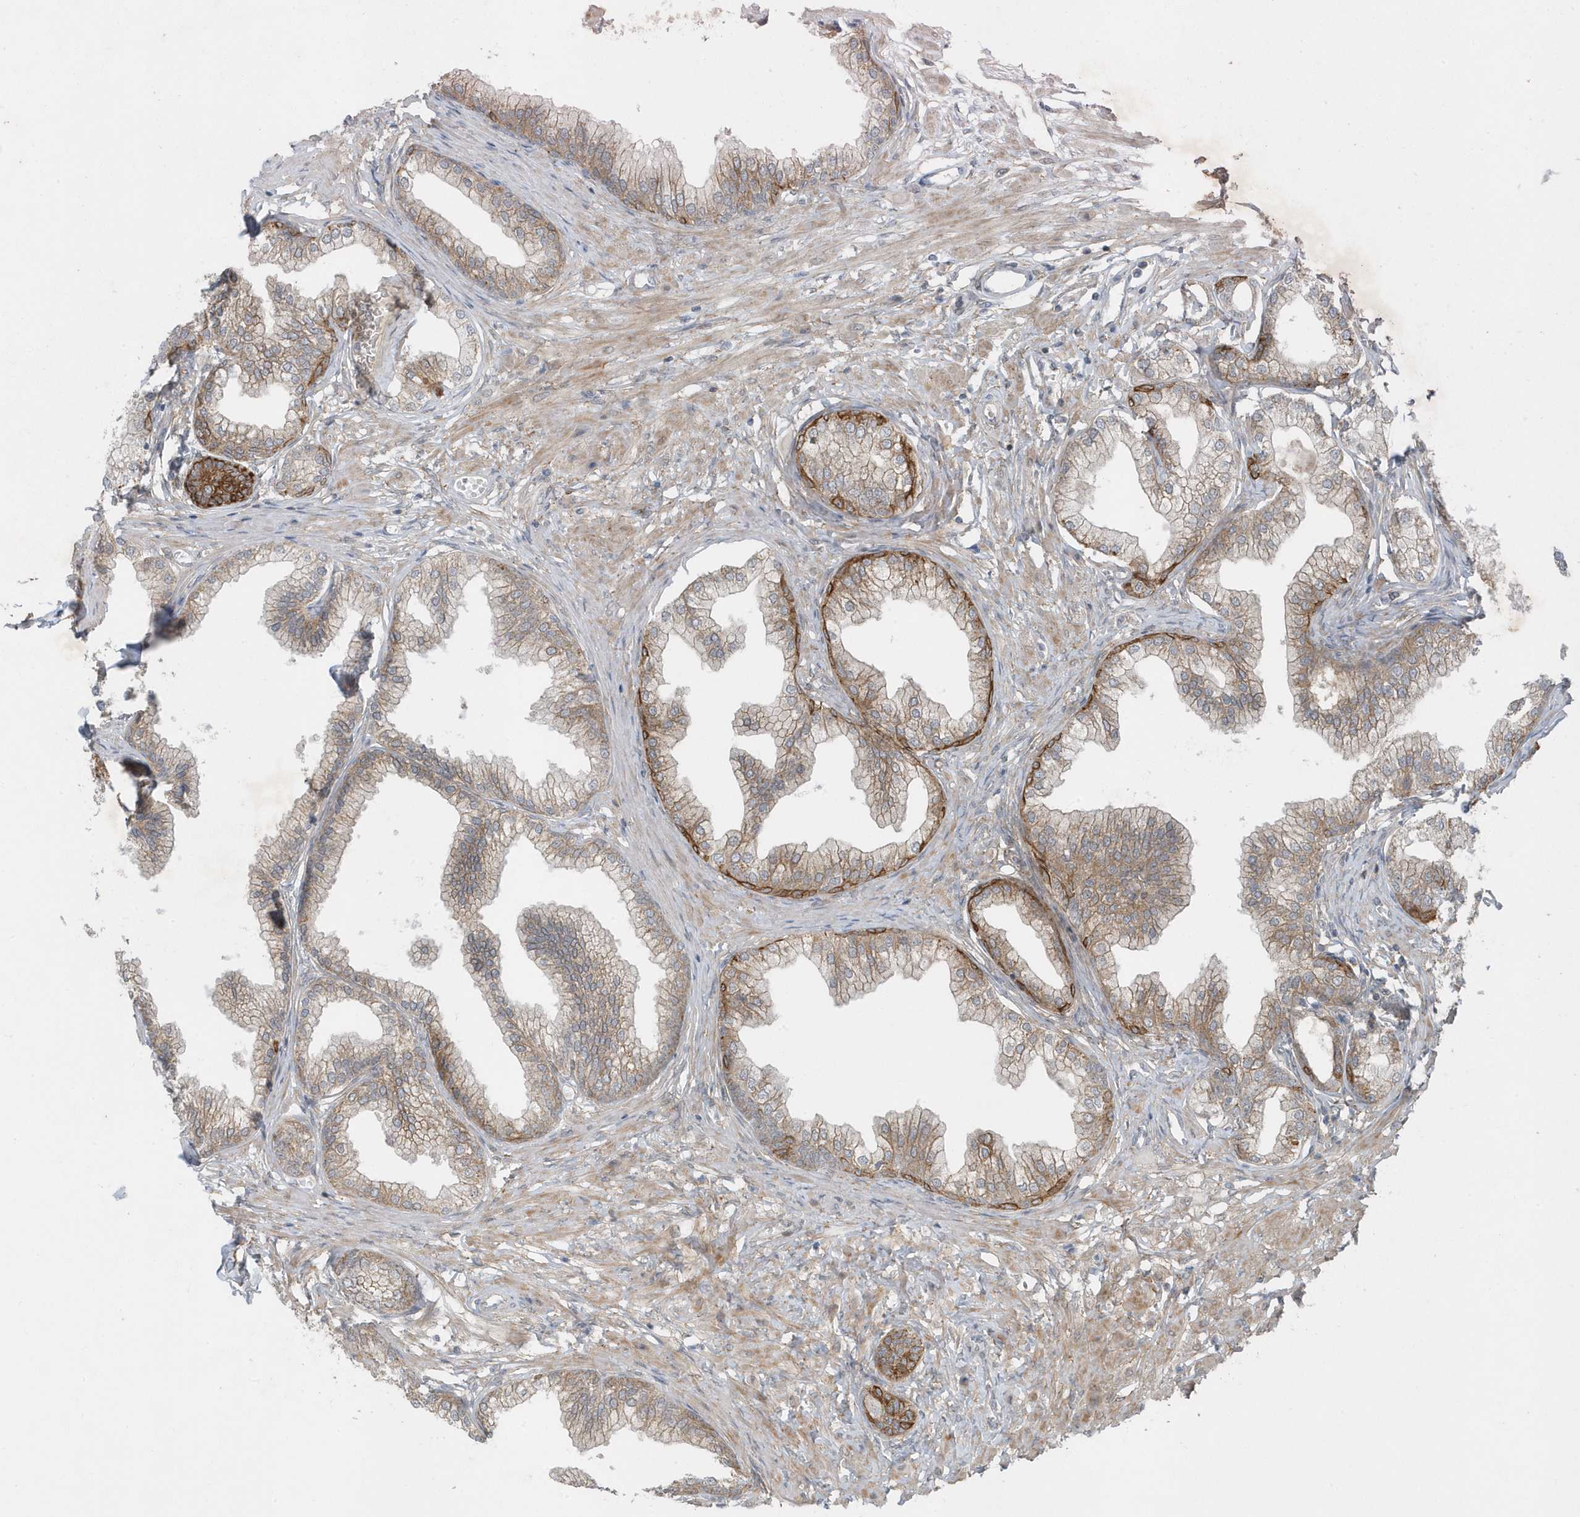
{"staining": {"intensity": "moderate", "quantity": "25%-75%", "location": "cytoplasmic/membranous"}, "tissue": "prostate", "cell_type": "Glandular cells", "image_type": "normal", "snomed": [{"axis": "morphology", "description": "Normal tissue, NOS"}, {"axis": "morphology", "description": "Urothelial carcinoma, Low grade"}, {"axis": "topography", "description": "Urinary bladder"}, {"axis": "topography", "description": "Prostate"}], "caption": "Prostate stained for a protein demonstrates moderate cytoplasmic/membranous positivity in glandular cells. (DAB = brown stain, brightfield microscopy at high magnification).", "gene": "PARD3B", "patient": {"sex": "male", "age": 60}}